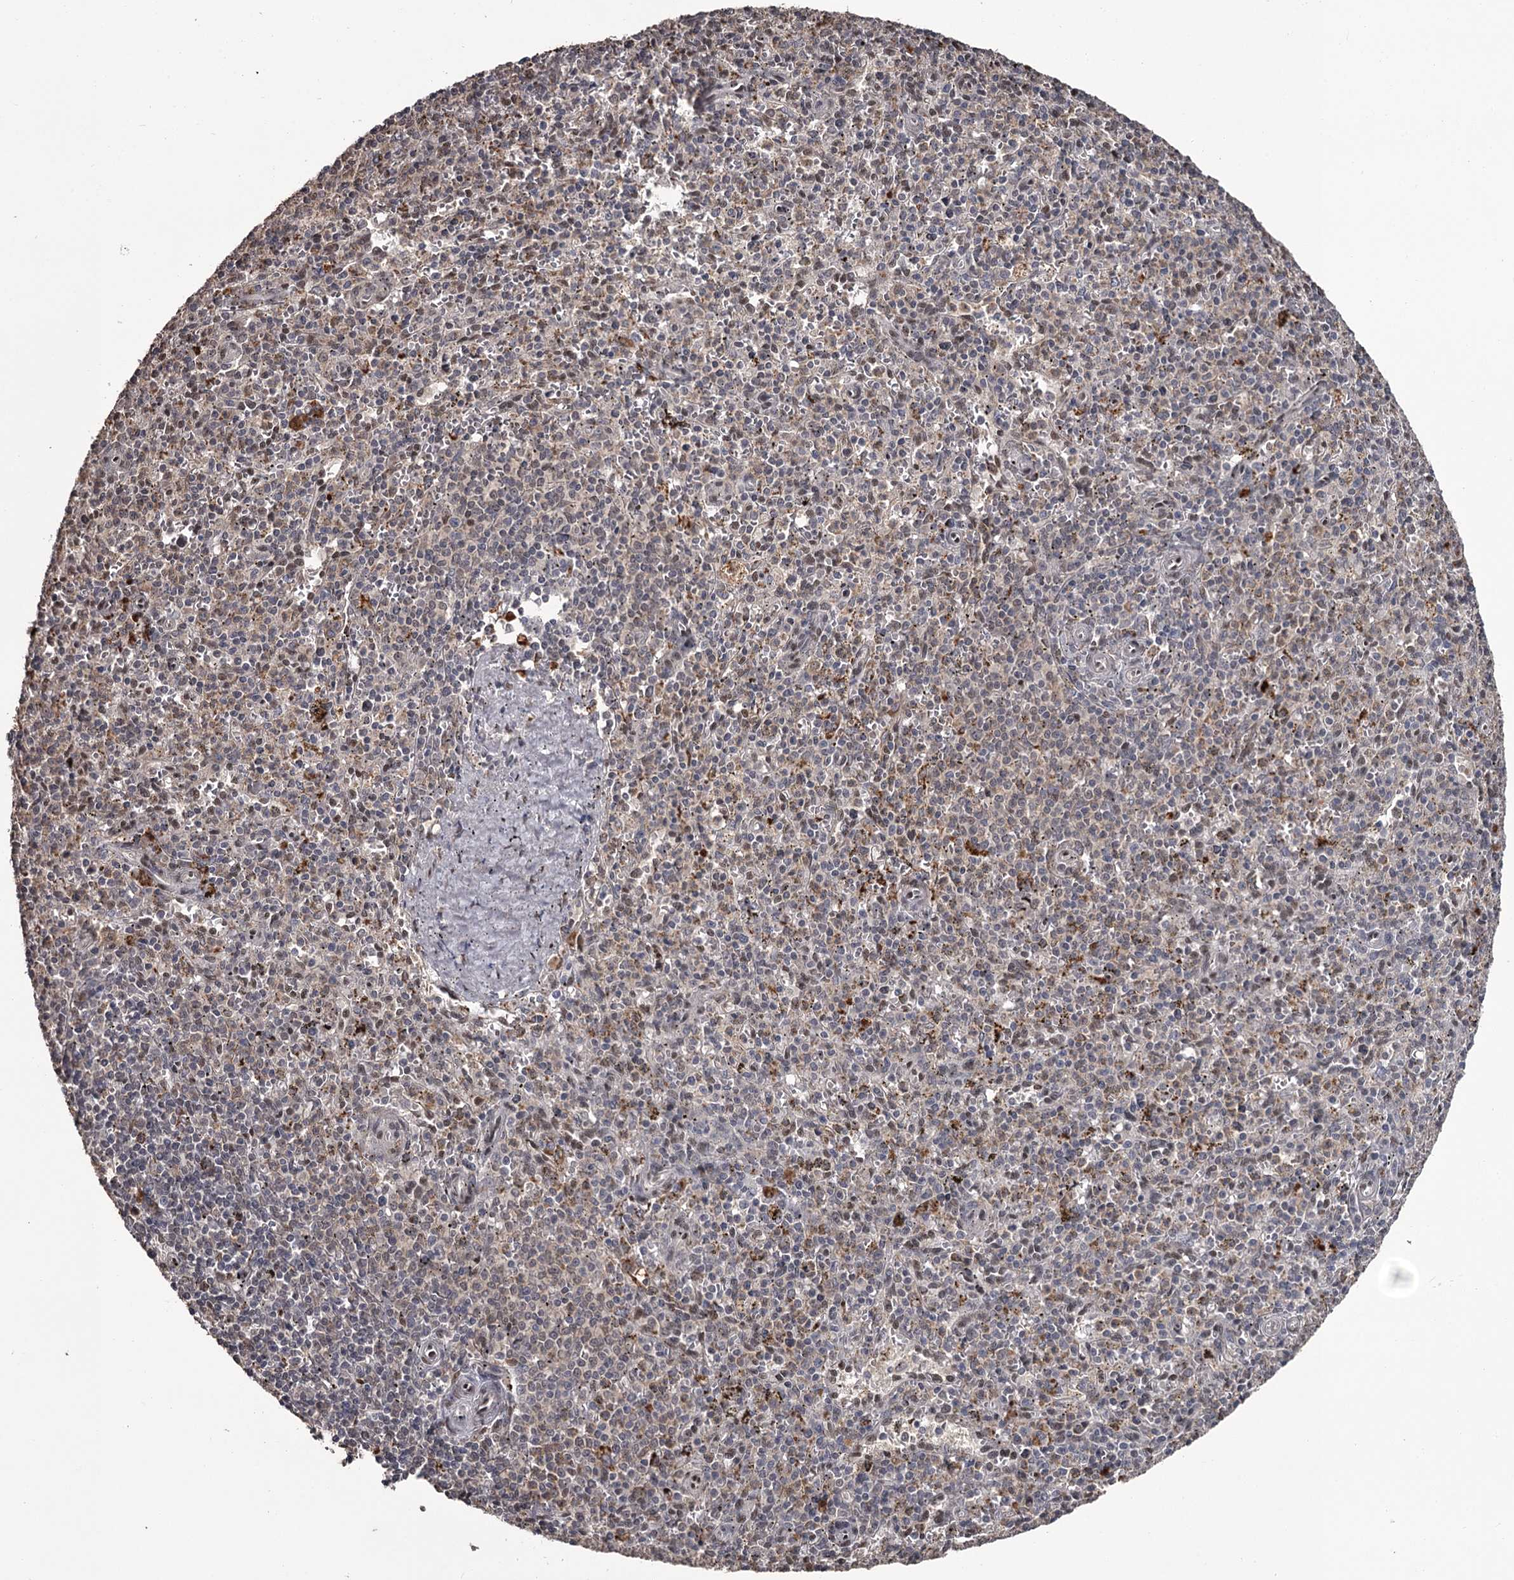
{"staining": {"intensity": "weak", "quantity": "25%-75%", "location": "nuclear"}, "tissue": "spleen", "cell_type": "Cells in red pulp", "image_type": "normal", "snomed": [{"axis": "morphology", "description": "Normal tissue, NOS"}, {"axis": "topography", "description": "Spleen"}], "caption": "Normal spleen exhibits weak nuclear expression in approximately 25%-75% of cells in red pulp.", "gene": "PRPF40B", "patient": {"sex": "male", "age": 72}}